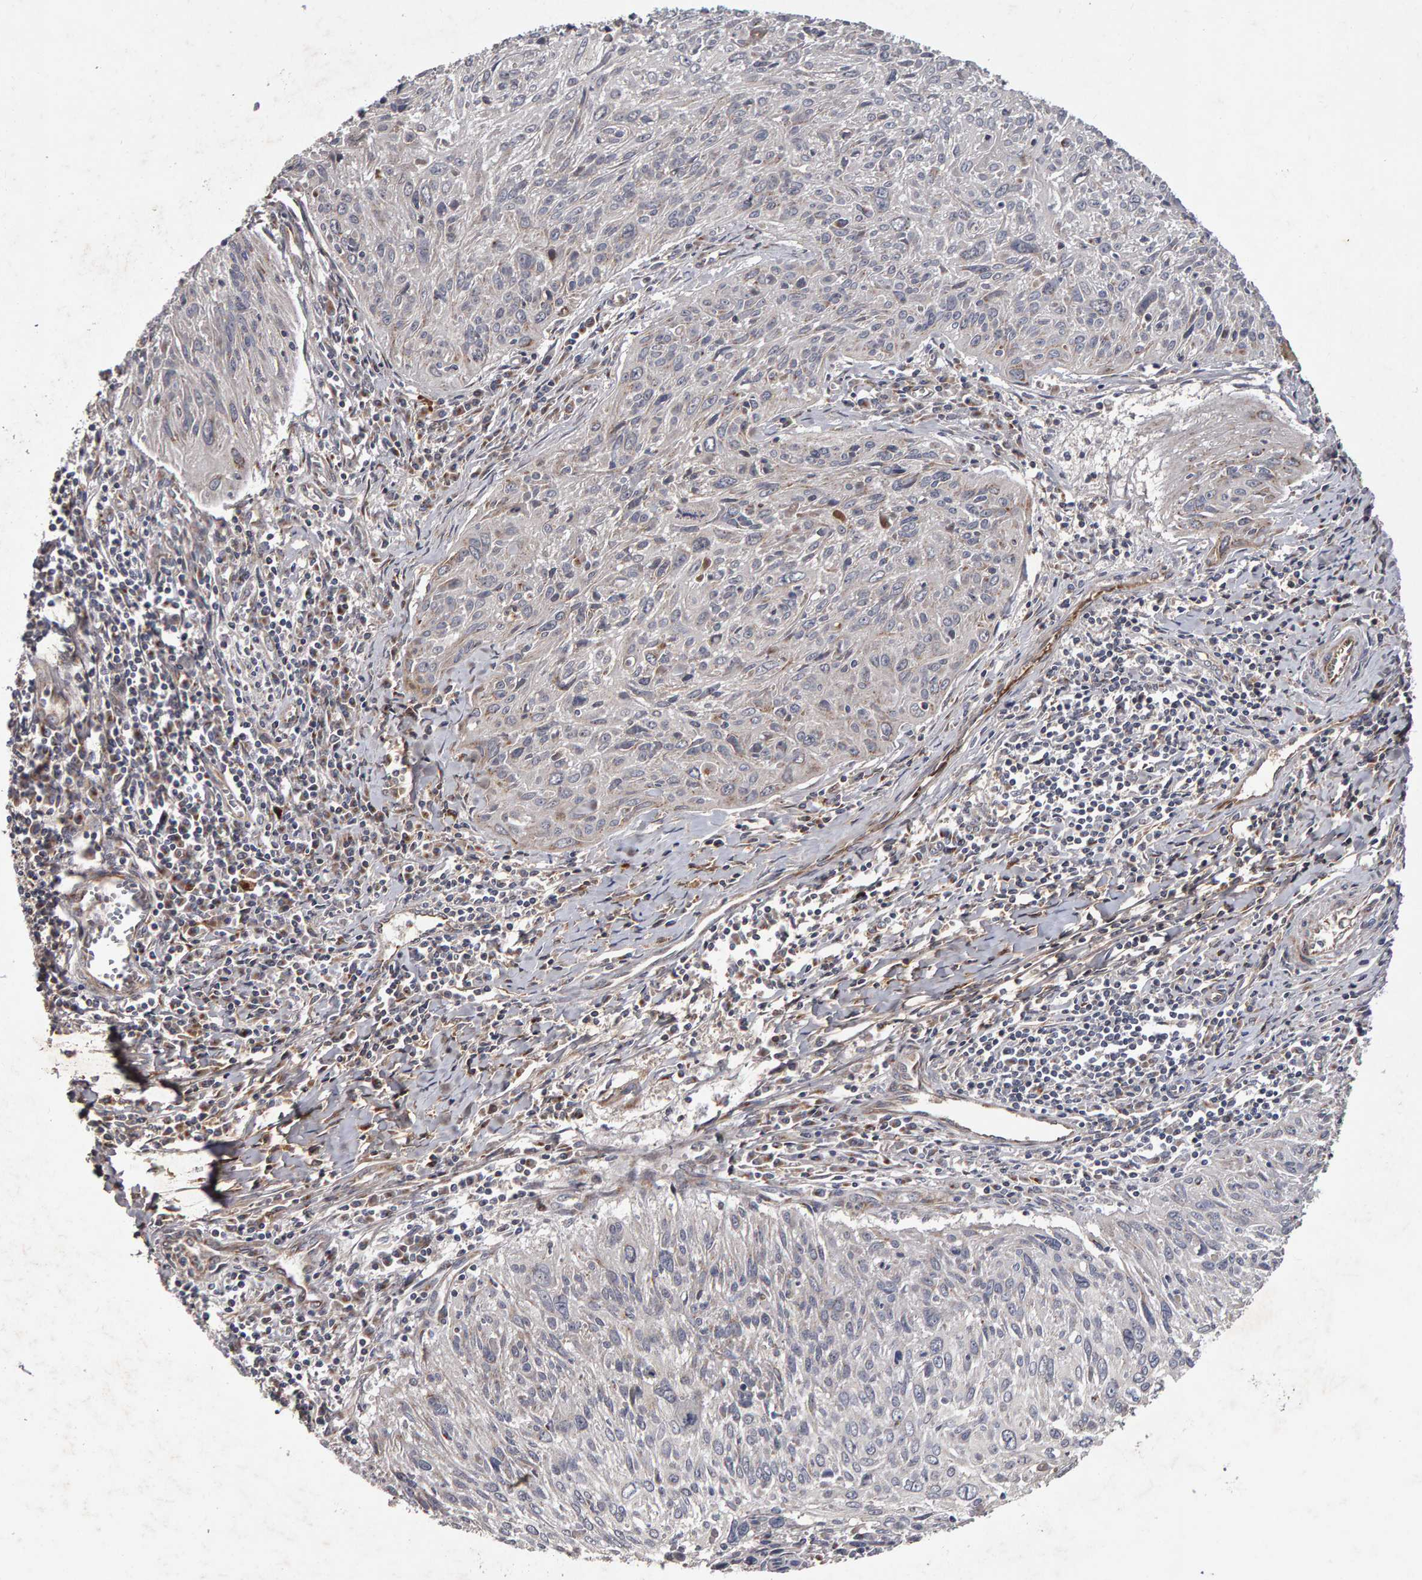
{"staining": {"intensity": "weak", "quantity": "<25%", "location": "cytoplasmic/membranous"}, "tissue": "cervical cancer", "cell_type": "Tumor cells", "image_type": "cancer", "snomed": [{"axis": "morphology", "description": "Squamous cell carcinoma, NOS"}, {"axis": "topography", "description": "Cervix"}], "caption": "Micrograph shows no protein staining in tumor cells of cervical squamous cell carcinoma tissue.", "gene": "CANT1", "patient": {"sex": "female", "age": 51}}